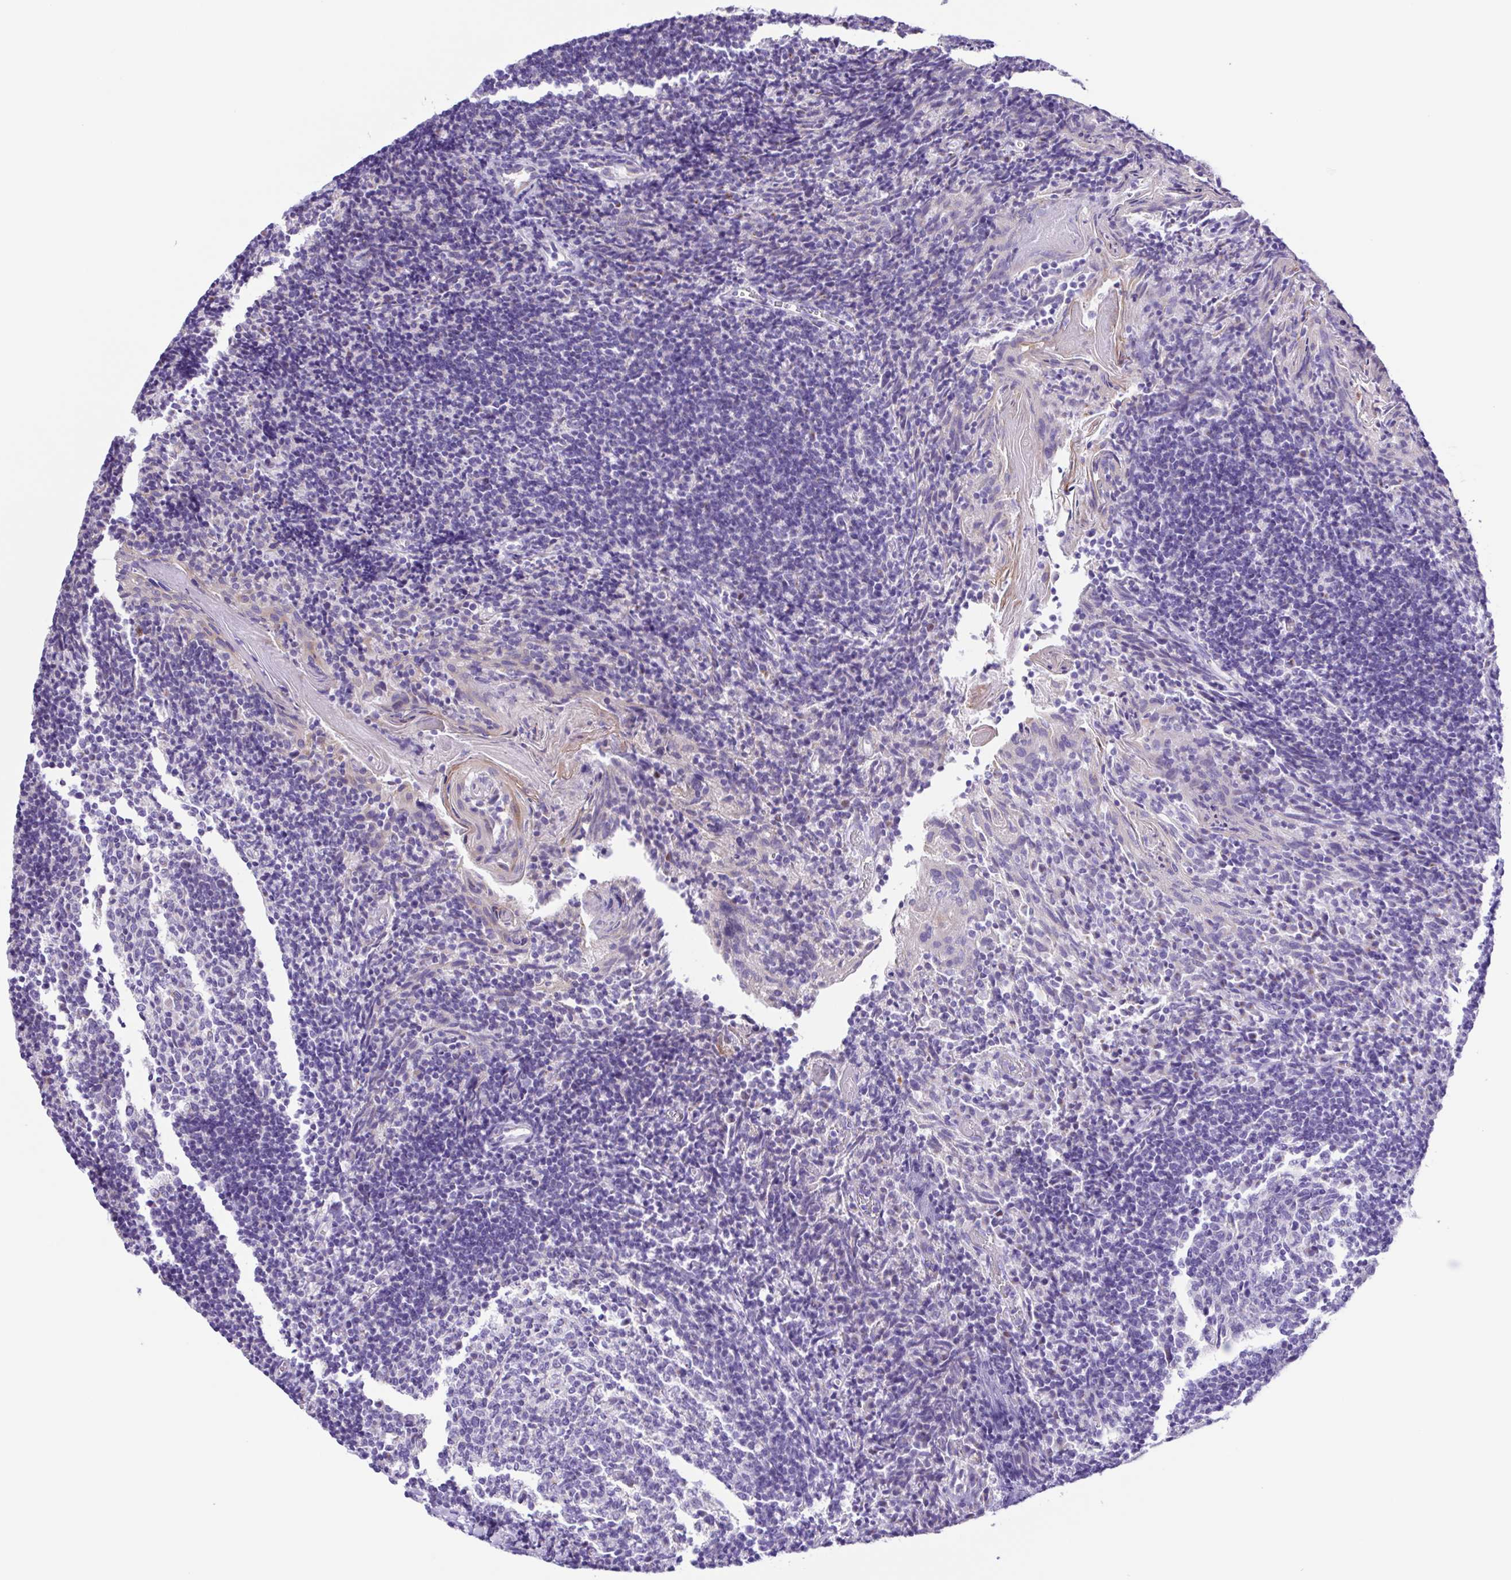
{"staining": {"intensity": "negative", "quantity": "none", "location": "none"}, "tissue": "tonsil", "cell_type": "Germinal center cells", "image_type": "normal", "snomed": [{"axis": "morphology", "description": "Normal tissue, NOS"}, {"axis": "topography", "description": "Tonsil"}], "caption": "Benign tonsil was stained to show a protein in brown. There is no significant staining in germinal center cells. (Stains: DAB (3,3'-diaminobenzidine) immunohistochemistry (IHC) with hematoxylin counter stain, Microscopy: brightfield microscopy at high magnification).", "gene": "ENSG00000286022", "patient": {"sex": "female", "age": 10}}